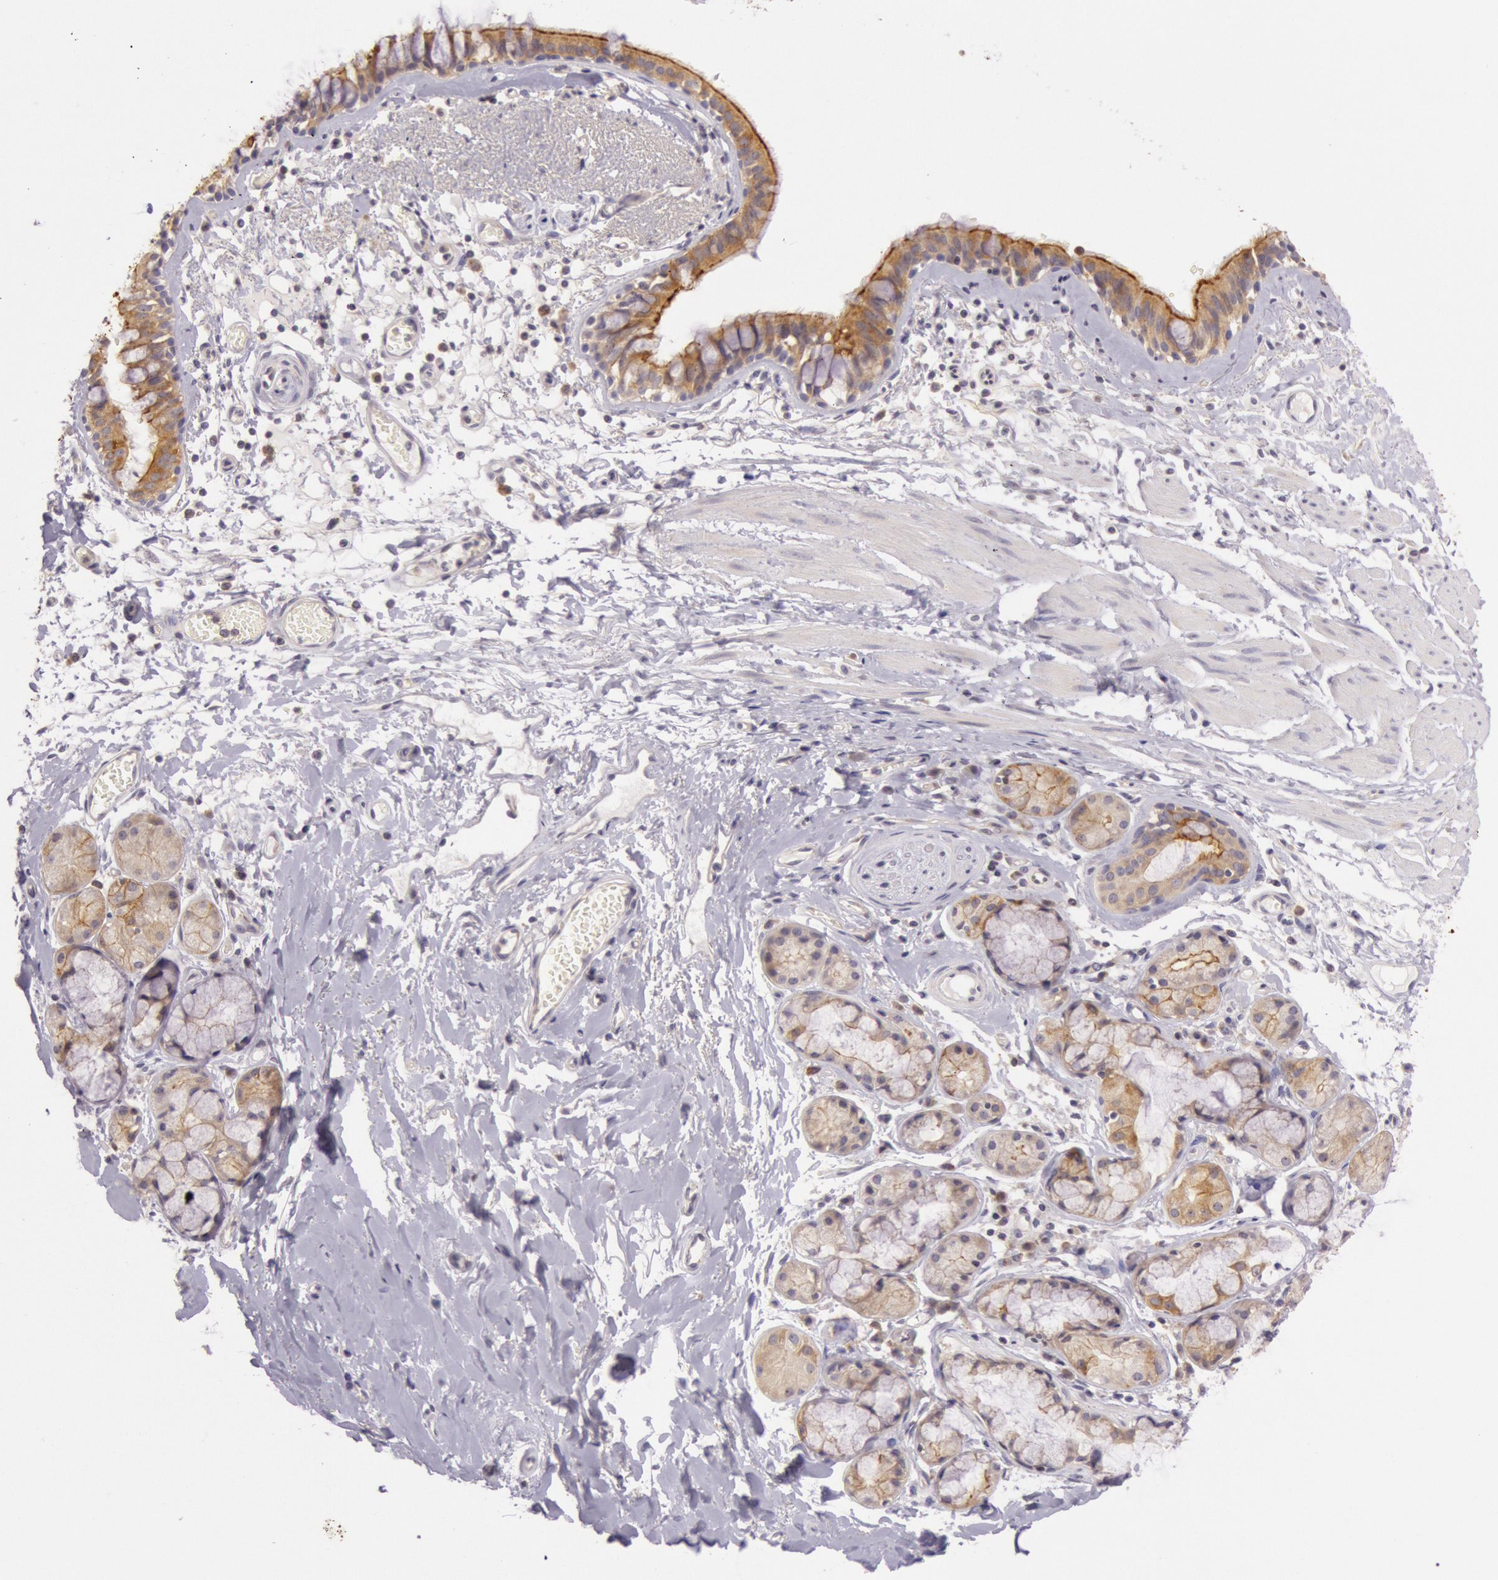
{"staining": {"intensity": "strong", "quantity": ">75%", "location": "cytoplasmic/membranous"}, "tissue": "bronchus", "cell_type": "Respiratory epithelial cells", "image_type": "normal", "snomed": [{"axis": "morphology", "description": "Normal tissue, NOS"}, {"axis": "topography", "description": "Bronchus"}, {"axis": "topography", "description": "Lung"}], "caption": "Immunohistochemical staining of normal human bronchus exhibits strong cytoplasmic/membranous protein positivity in about >75% of respiratory epithelial cells. (DAB (3,3'-diaminobenzidine) IHC with brightfield microscopy, high magnification).", "gene": "CDK16", "patient": {"sex": "female", "age": 56}}